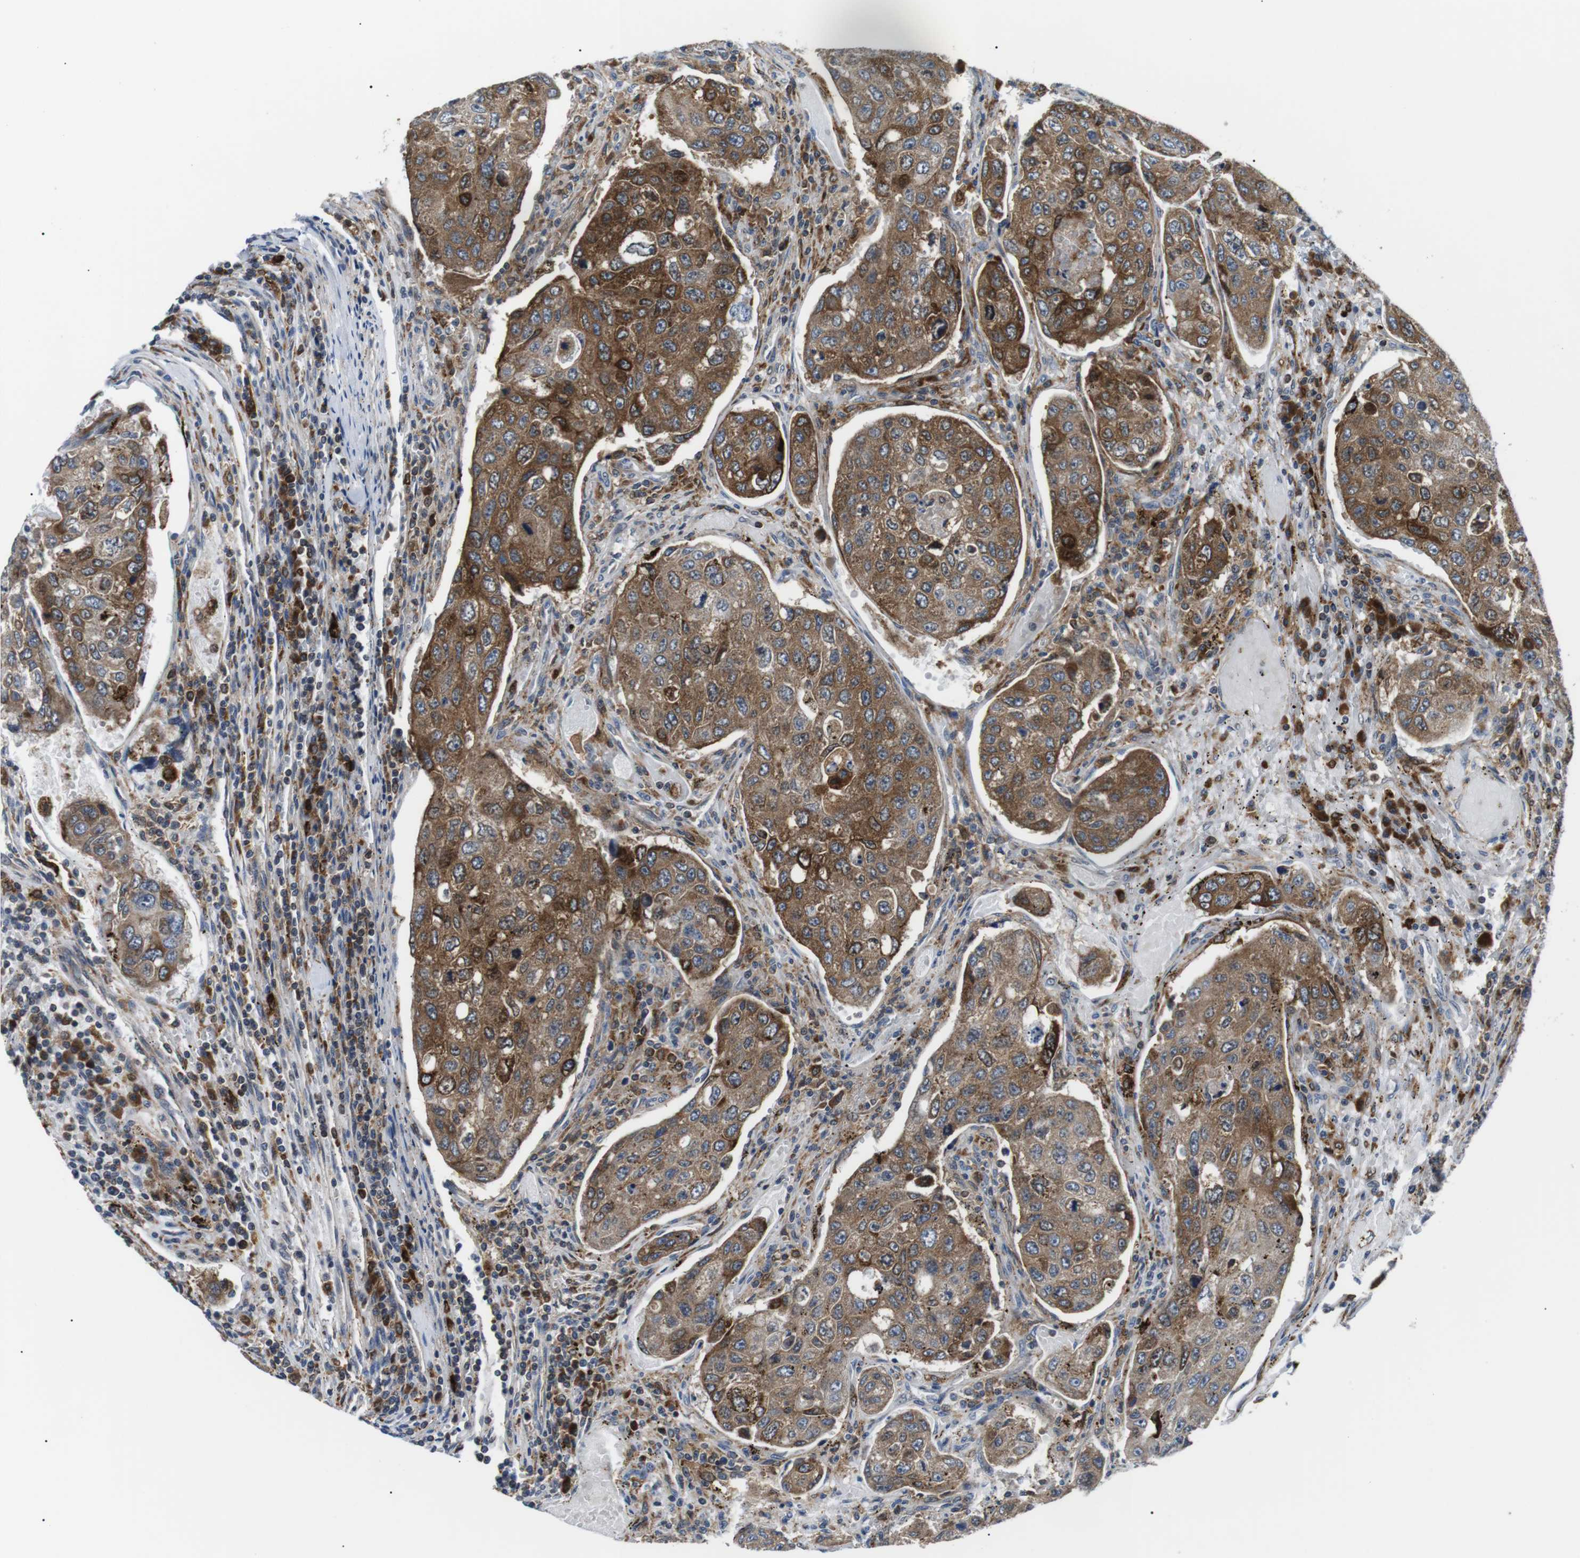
{"staining": {"intensity": "moderate", "quantity": ">75%", "location": "cytoplasmic/membranous"}, "tissue": "urothelial cancer", "cell_type": "Tumor cells", "image_type": "cancer", "snomed": [{"axis": "morphology", "description": "Urothelial carcinoma, High grade"}, {"axis": "topography", "description": "Lymph node"}, {"axis": "topography", "description": "Urinary bladder"}], "caption": "Immunohistochemical staining of human urothelial cancer demonstrates medium levels of moderate cytoplasmic/membranous positivity in about >75% of tumor cells. (IHC, brightfield microscopy, high magnification).", "gene": "RAB9A", "patient": {"sex": "male", "age": 51}}